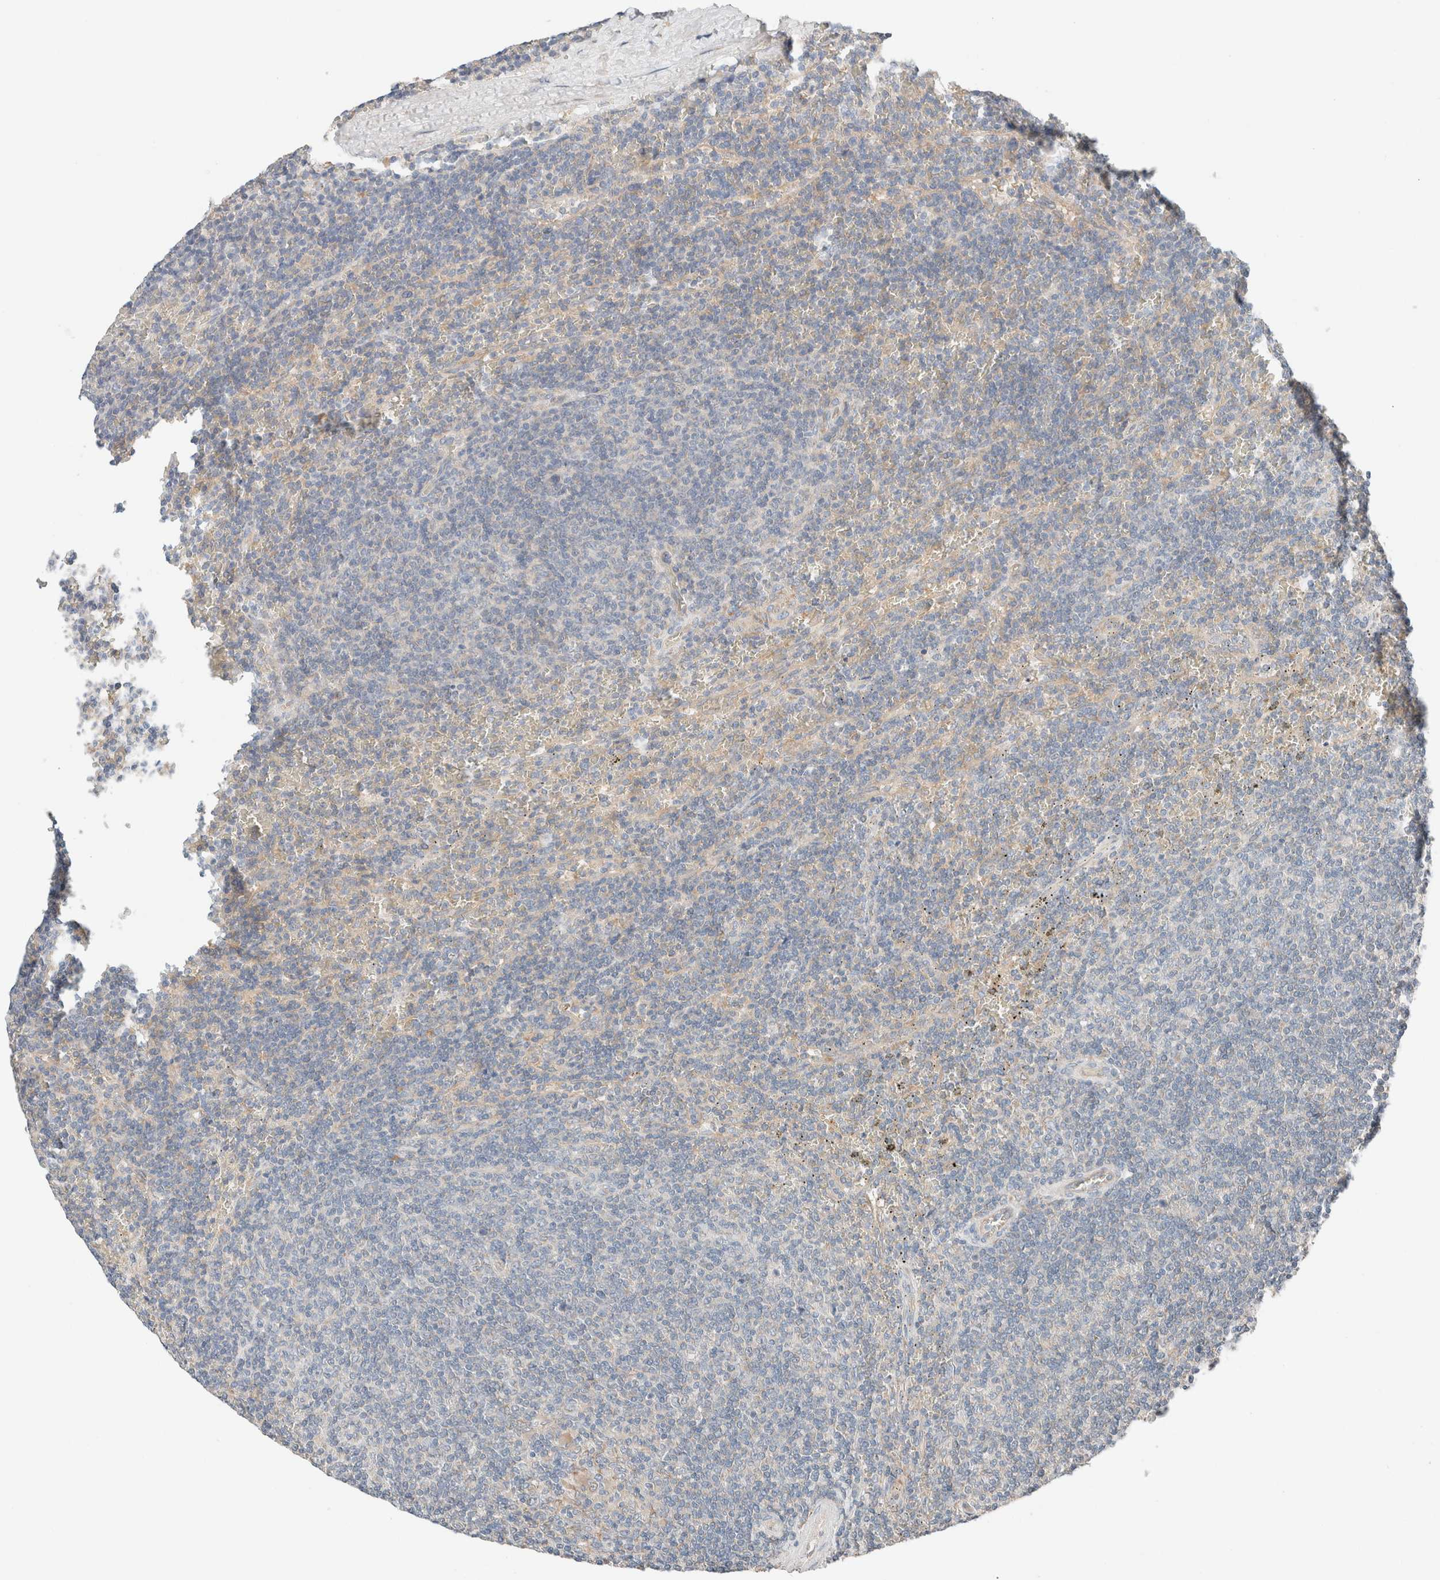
{"staining": {"intensity": "negative", "quantity": "none", "location": "none"}, "tissue": "lymphoma", "cell_type": "Tumor cells", "image_type": "cancer", "snomed": [{"axis": "morphology", "description": "Malignant lymphoma, non-Hodgkin's type, Low grade"}, {"axis": "topography", "description": "Spleen"}], "caption": "Protein analysis of low-grade malignant lymphoma, non-Hodgkin's type demonstrates no significant expression in tumor cells. (IHC, brightfield microscopy, high magnification).", "gene": "PCM1", "patient": {"sex": "female", "age": 50}}